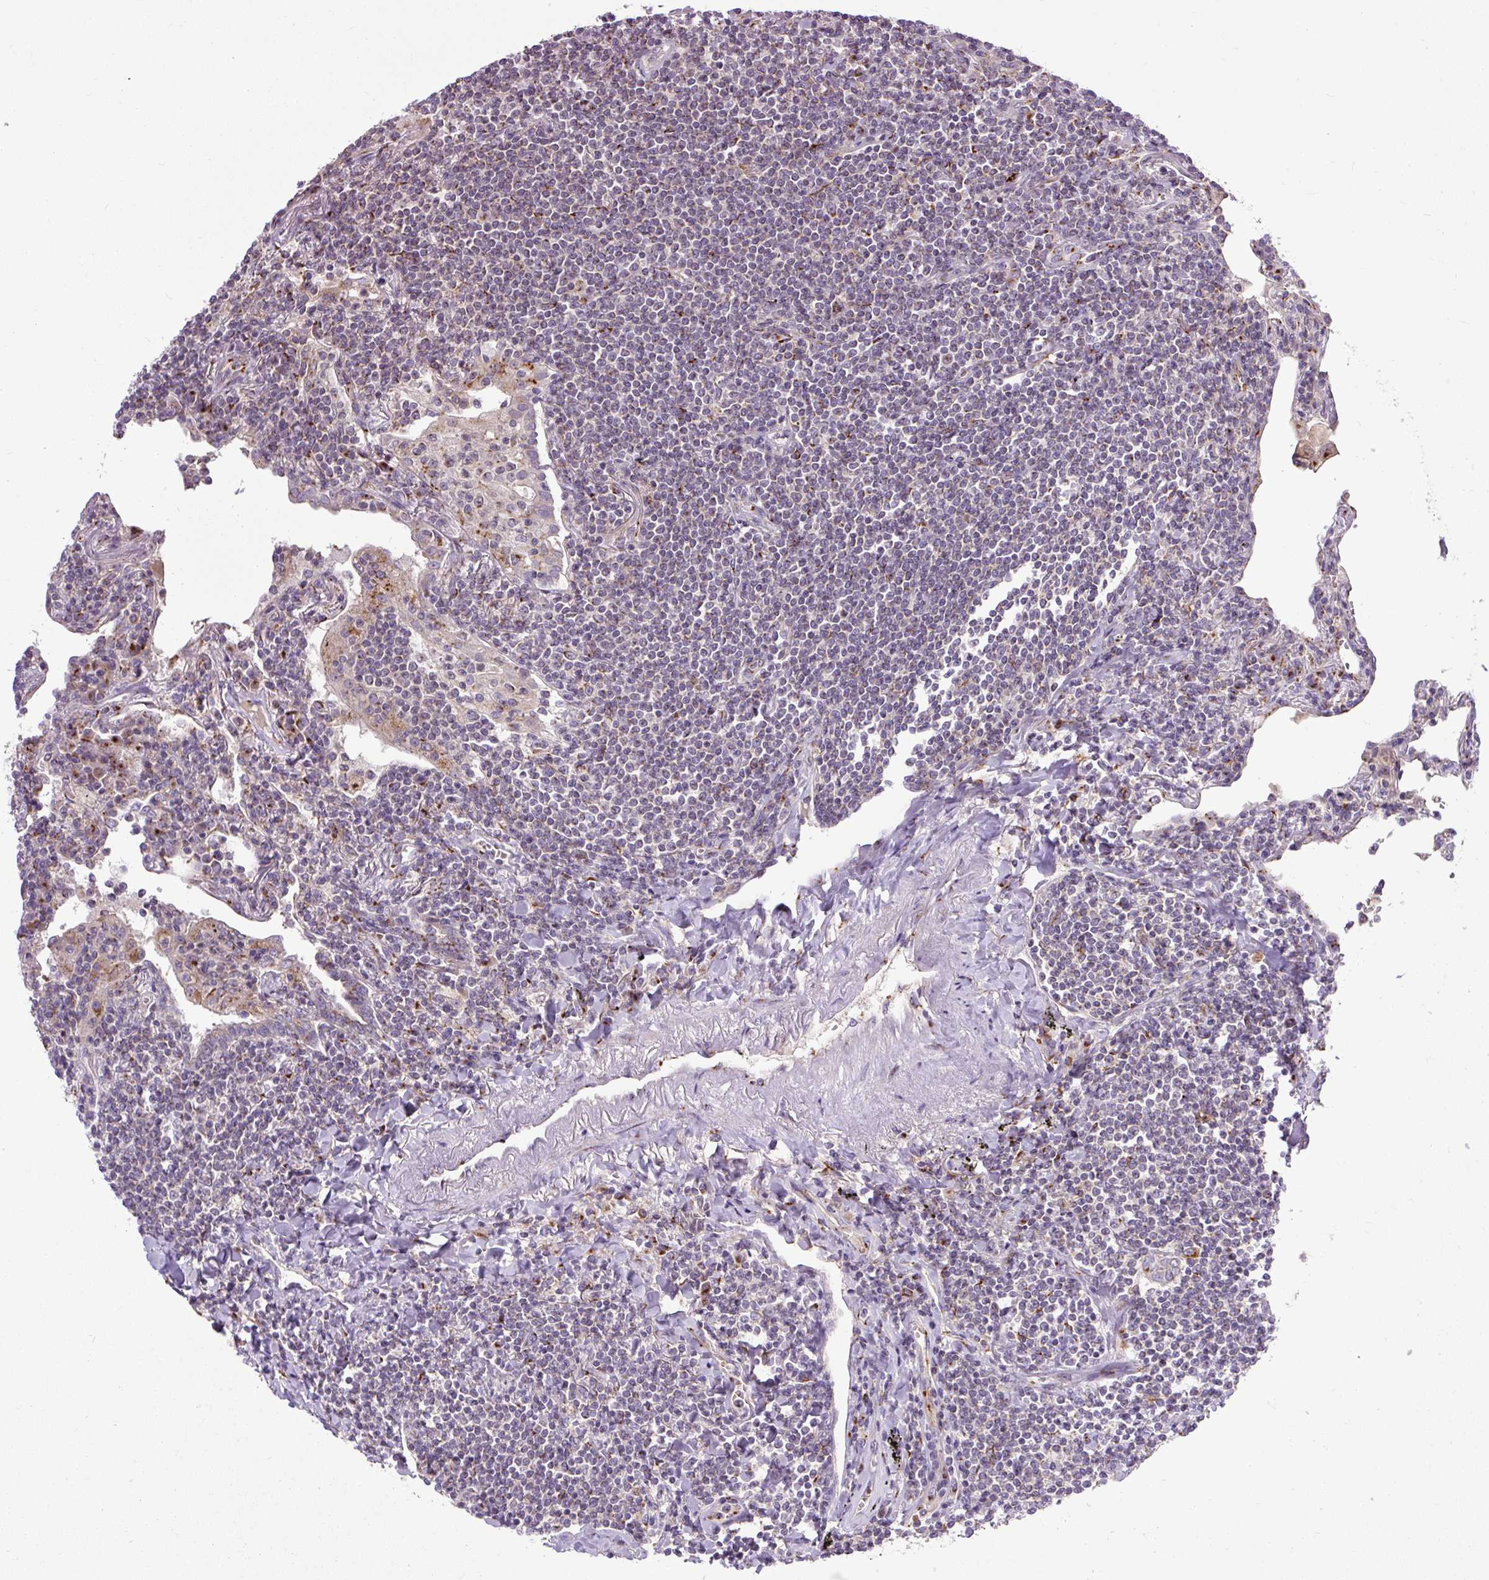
{"staining": {"intensity": "negative", "quantity": "none", "location": "none"}, "tissue": "lymphoma", "cell_type": "Tumor cells", "image_type": "cancer", "snomed": [{"axis": "morphology", "description": "Malignant lymphoma, non-Hodgkin's type, Low grade"}, {"axis": "topography", "description": "Lung"}], "caption": "Lymphoma stained for a protein using IHC reveals no staining tumor cells.", "gene": "MSMP", "patient": {"sex": "female", "age": 71}}